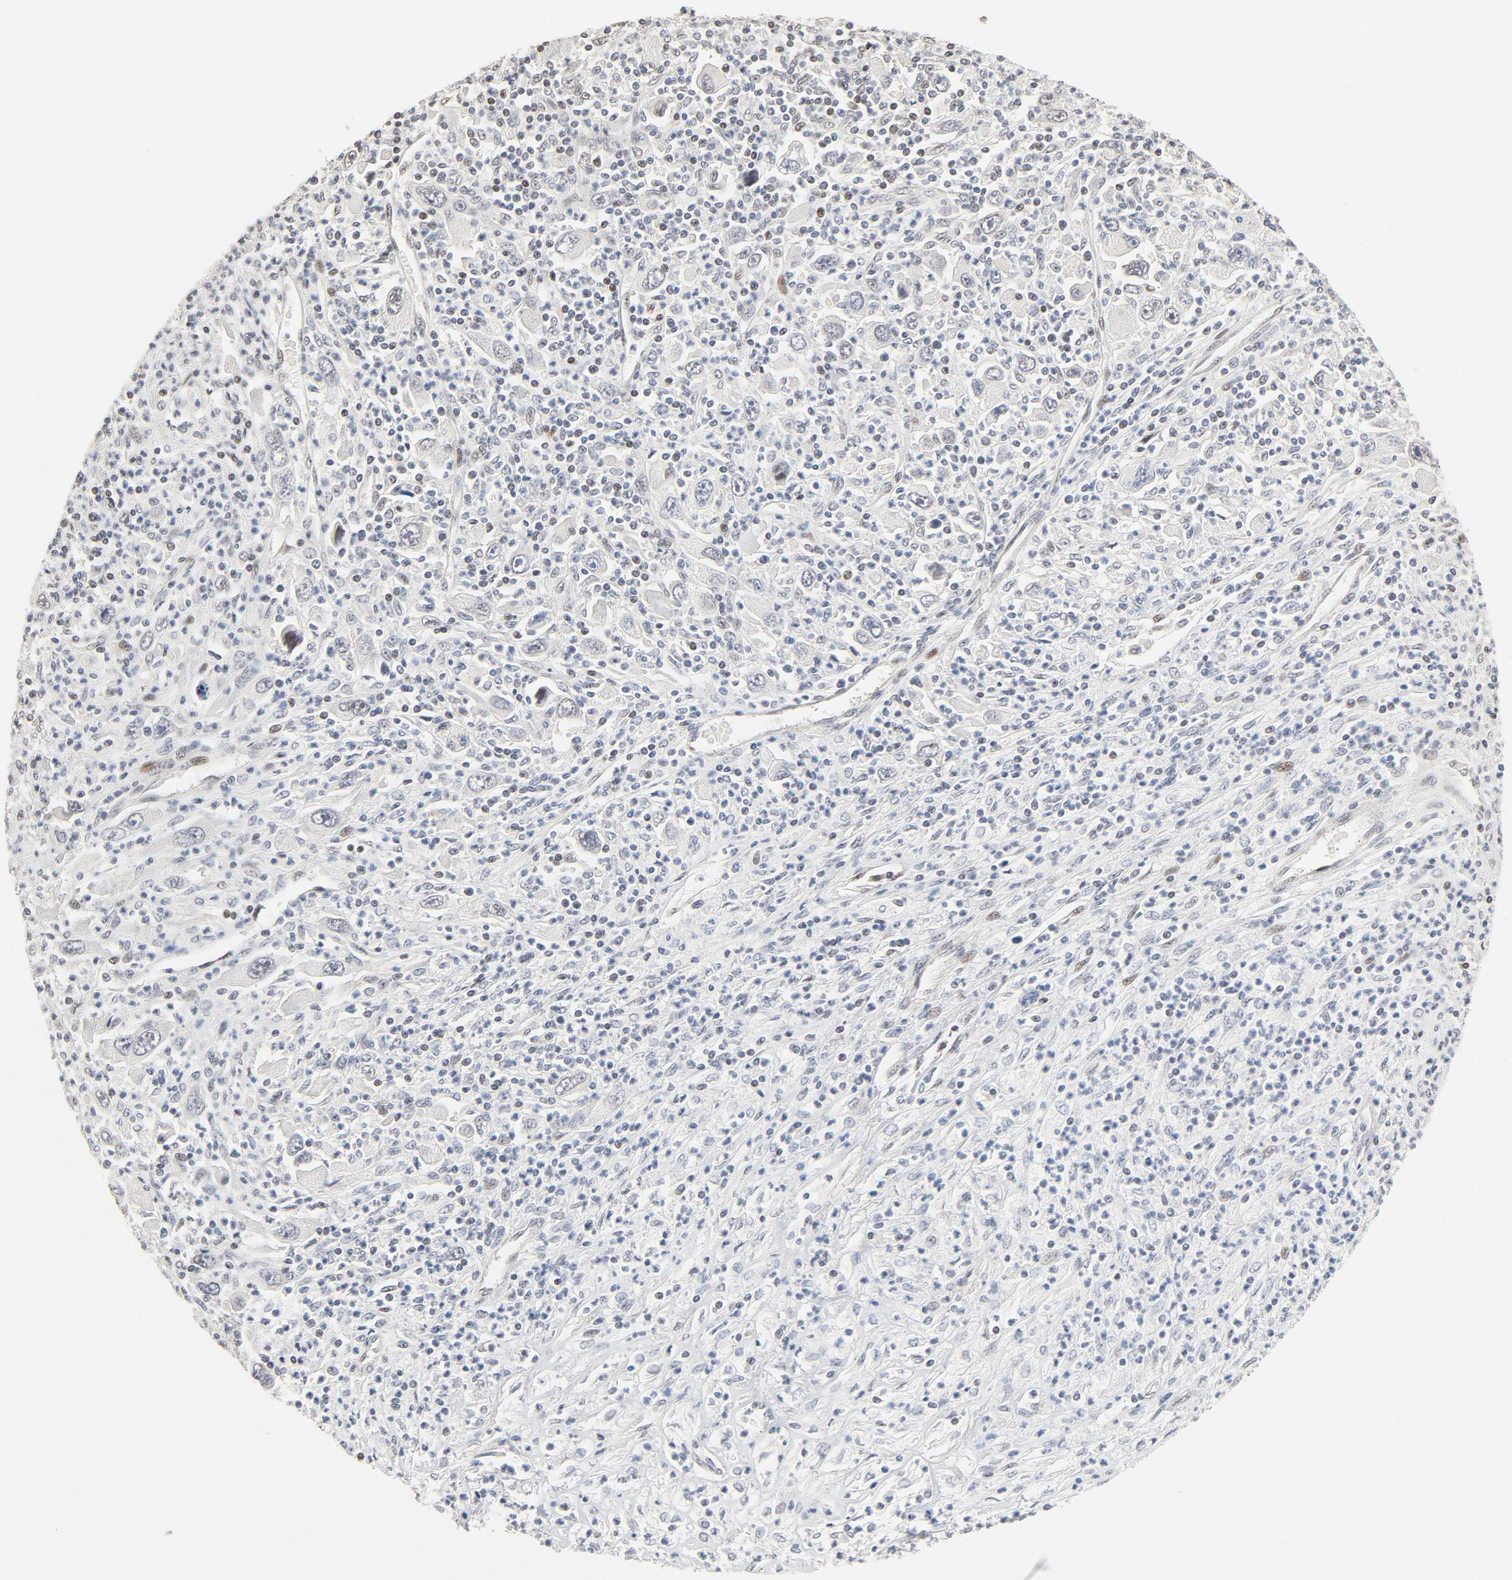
{"staining": {"intensity": "weak", "quantity": ">75%", "location": "nuclear"}, "tissue": "melanoma", "cell_type": "Tumor cells", "image_type": "cancer", "snomed": [{"axis": "morphology", "description": "Malignant melanoma, Metastatic site"}, {"axis": "topography", "description": "Skin"}], "caption": "Protein expression analysis of malignant melanoma (metastatic site) shows weak nuclear staining in about >75% of tumor cells.", "gene": "GTF2I", "patient": {"sex": "female", "age": 56}}